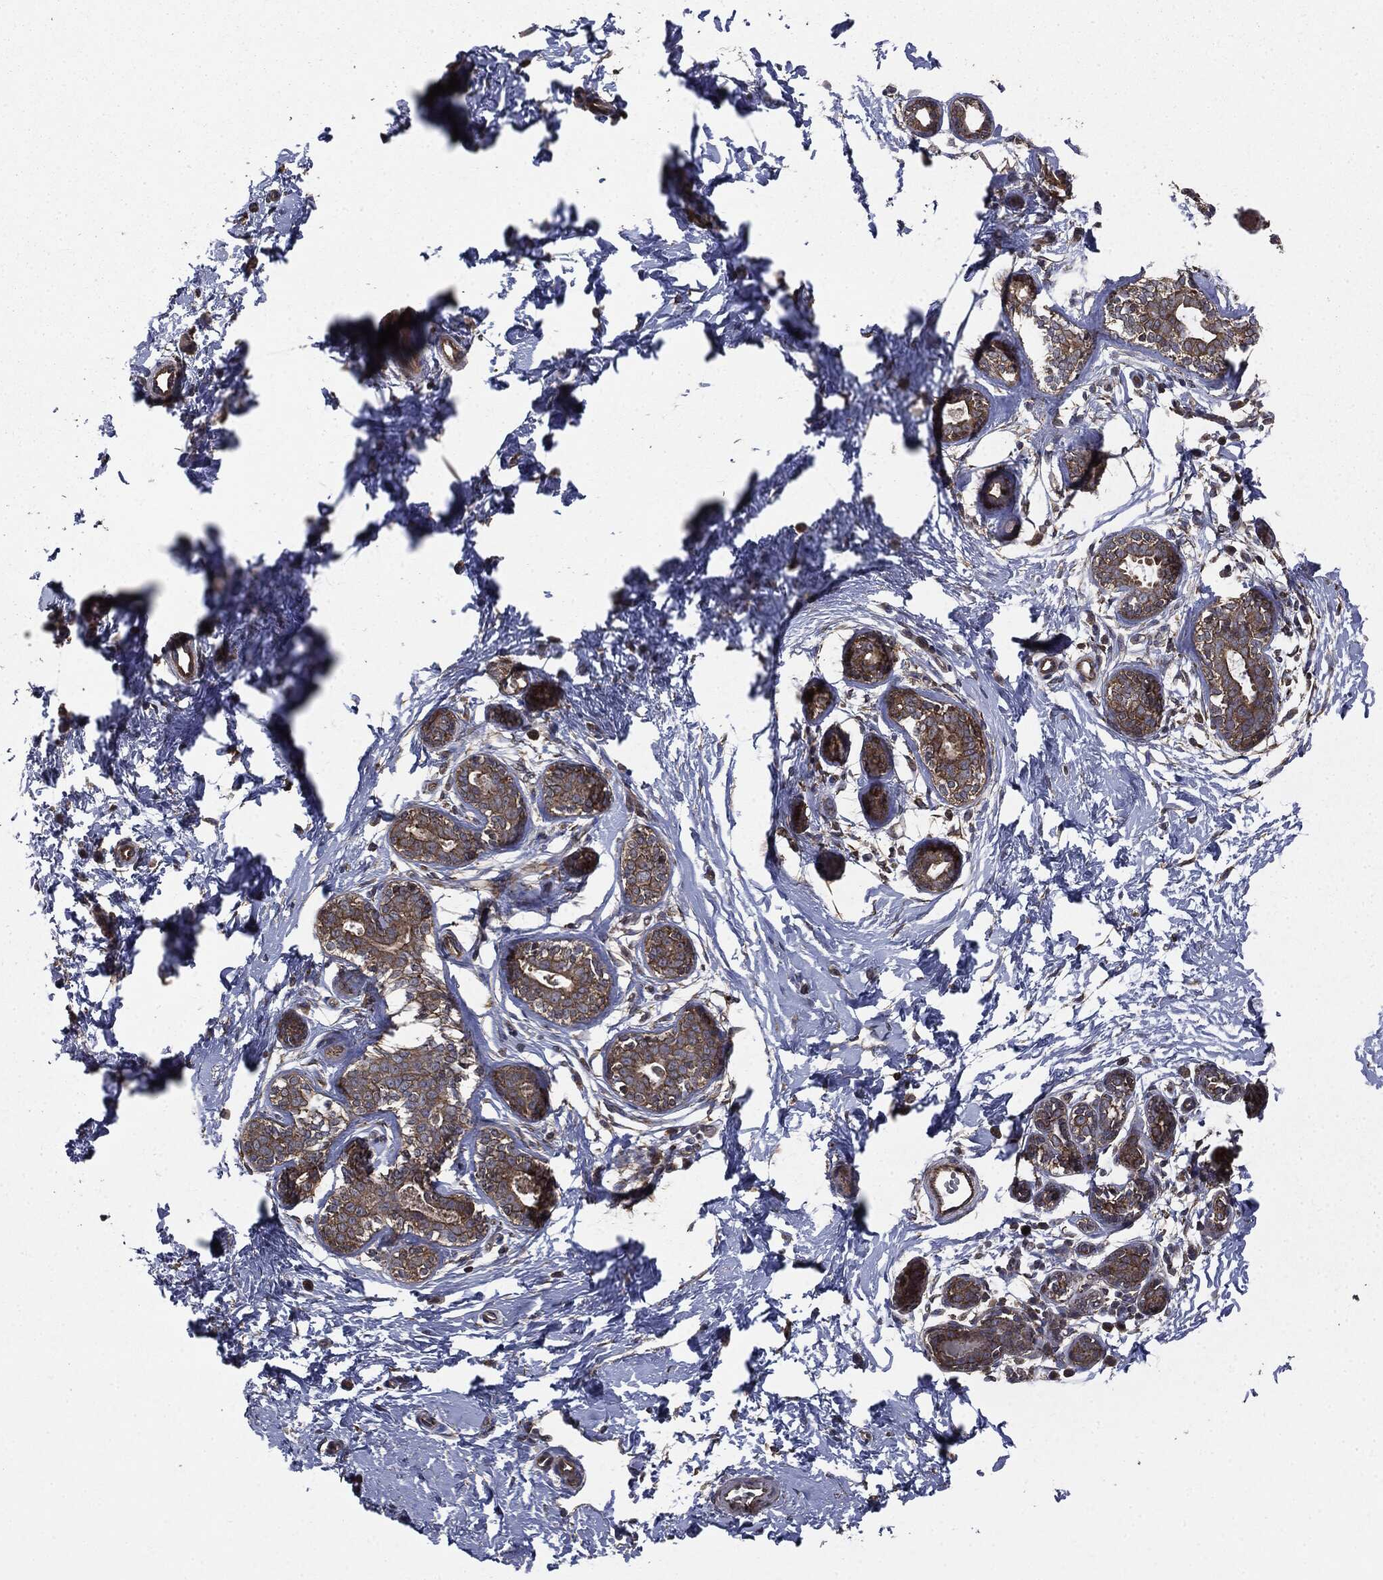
{"staining": {"intensity": "moderate", "quantity": ">75%", "location": "cytoplasmic/membranous"}, "tissue": "breast", "cell_type": "Glandular cells", "image_type": "normal", "snomed": [{"axis": "morphology", "description": "Normal tissue, NOS"}, {"axis": "topography", "description": "Breast"}], "caption": "Breast stained with DAB (3,3'-diaminobenzidine) immunohistochemistry (IHC) exhibits medium levels of moderate cytoplasmic/membranous positivity in about >75% of glandular cells. (IHC, brightfield microscopy, high magnification).", "gene": "PLOD3", "patient": {"sex": "female", "age": 37}}